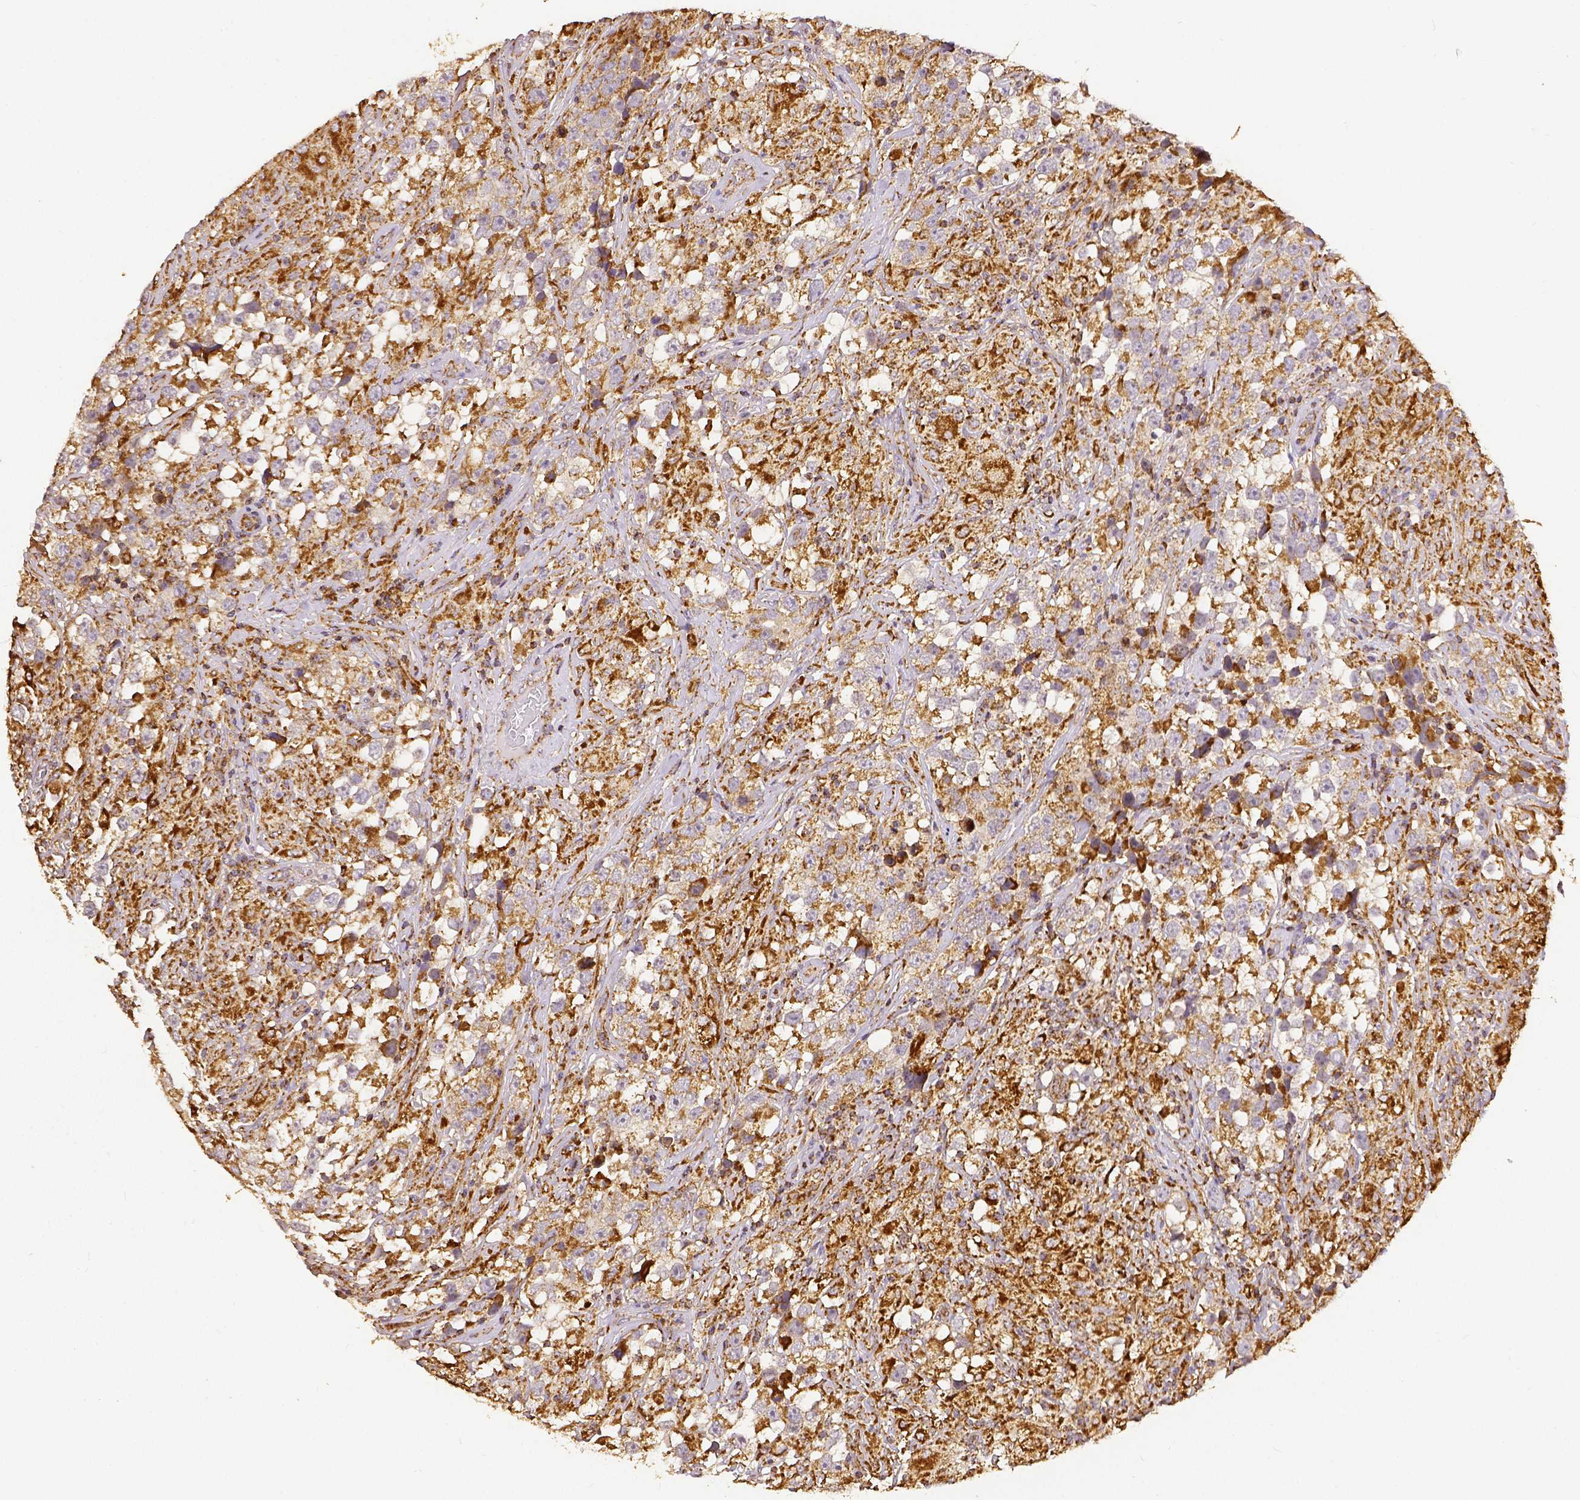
{"staining": {"intensity": "moderate", "quantity": ">75%", "location": "cytoplasmic/membranous"}, "tissue": "testis cancer", "cell_type": "Tumor cells", "image_type": "cancer", "snomed": [{"axis": "morphology", "description": "Seminoma, NOS"}, {"axis": "topography", "description": "Testis"}], "caption": "IHC of seminoma (testis) demonstrates medium levels of moderate cytoplasmic/membranous expression in approximately >75% of tumor cells. (DAB = brown stain, brightfield microscopy at high magnification).", "gene": "SDHB", "patient": {"sex": "male", "age": 46}}